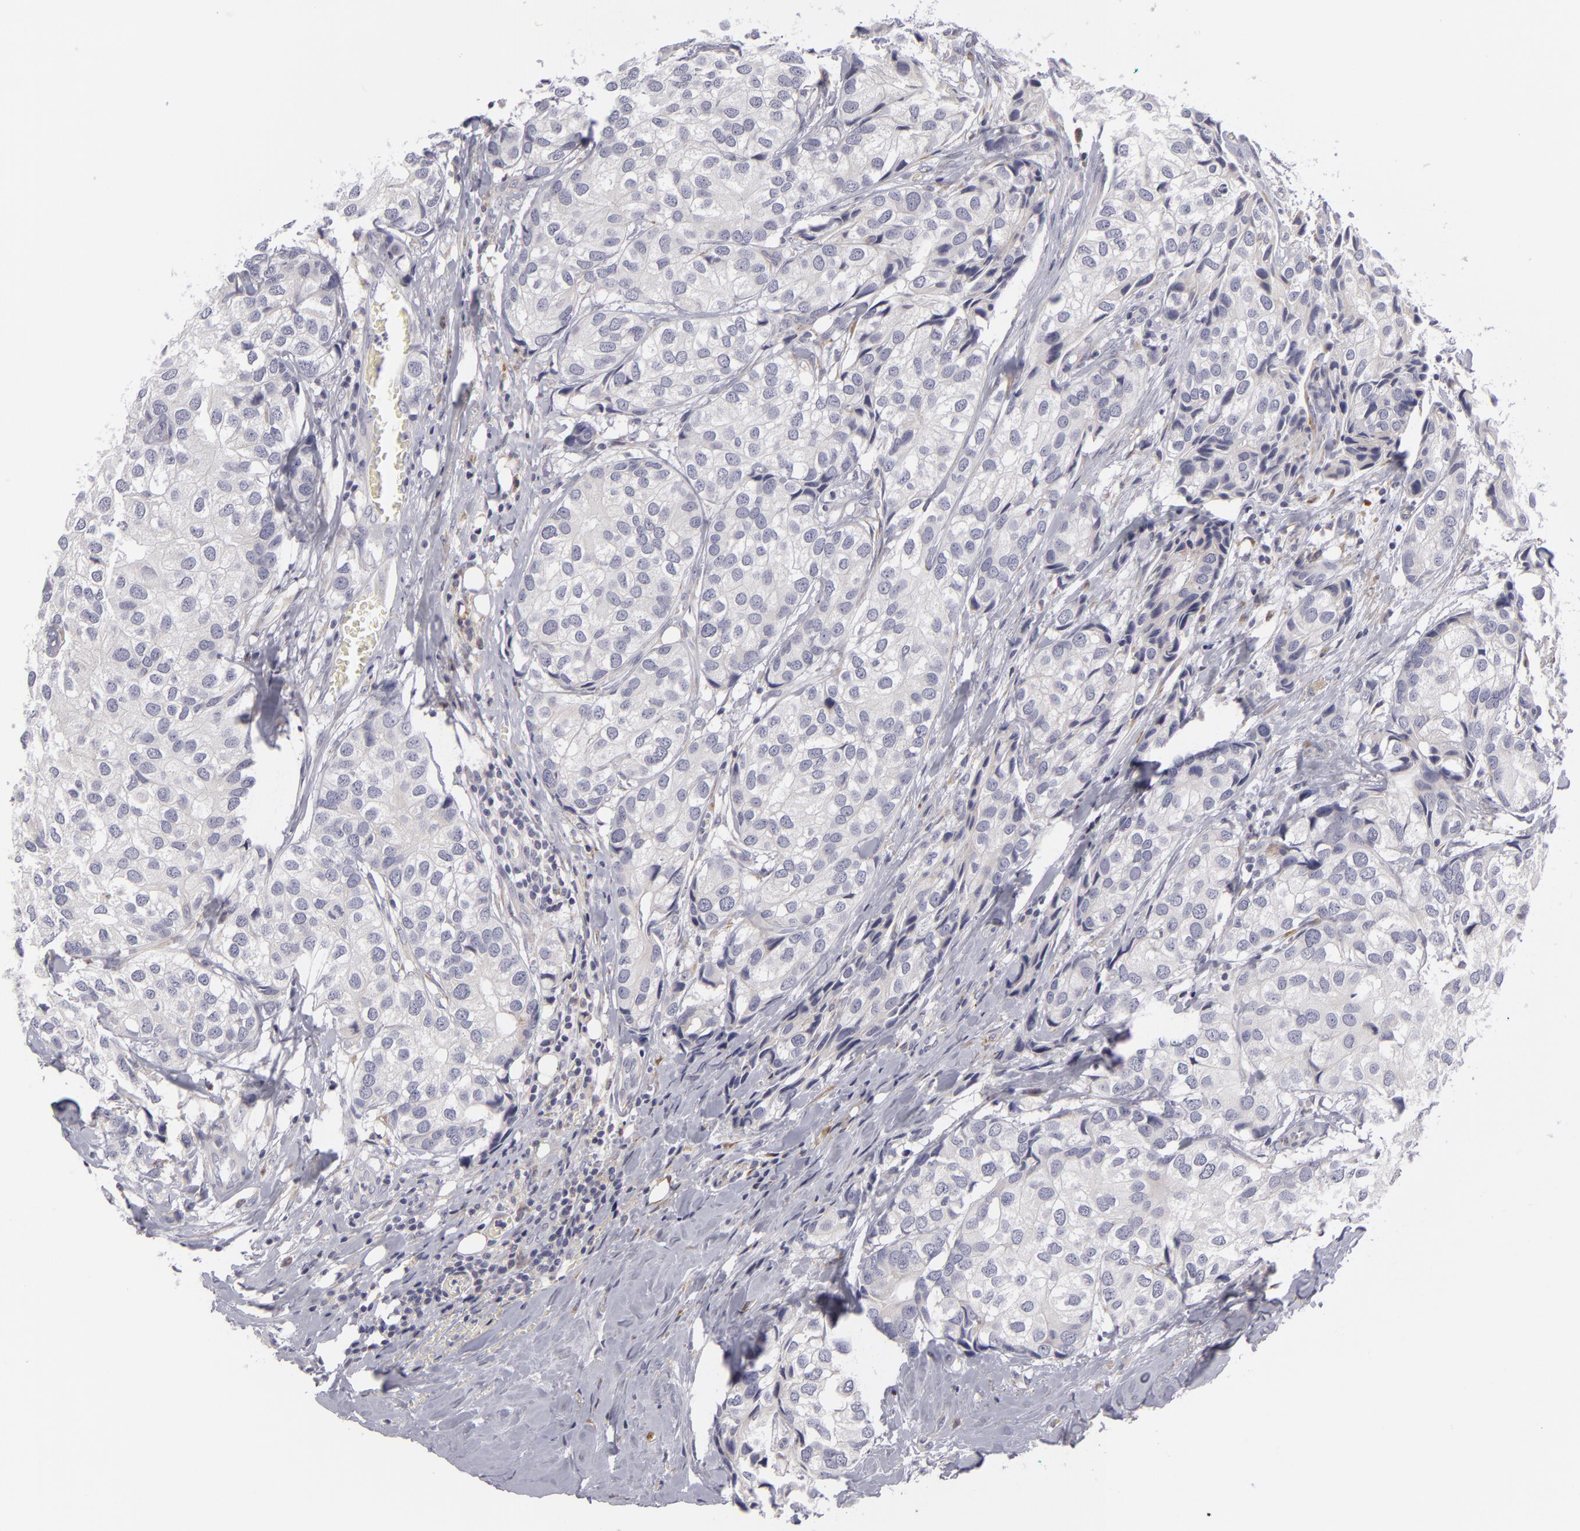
{"staining": {"intensity": "negative", "quantity": "none", "location": "none"}, "tissue": "breast cancer", "cell_type": "Tumor cells", "image_type": "cancer", "snomed": [{"axis": "morphology", "description": "Duct carcinoma"}, {"axis": "topography", "description": "Breast"}], "caption": "DAB immunohistochemical staining of human breast cancer displays no significant staining in tumor cells.", "gene": "ATP2B3", "patient": {"sex": "female", "age": 68}}